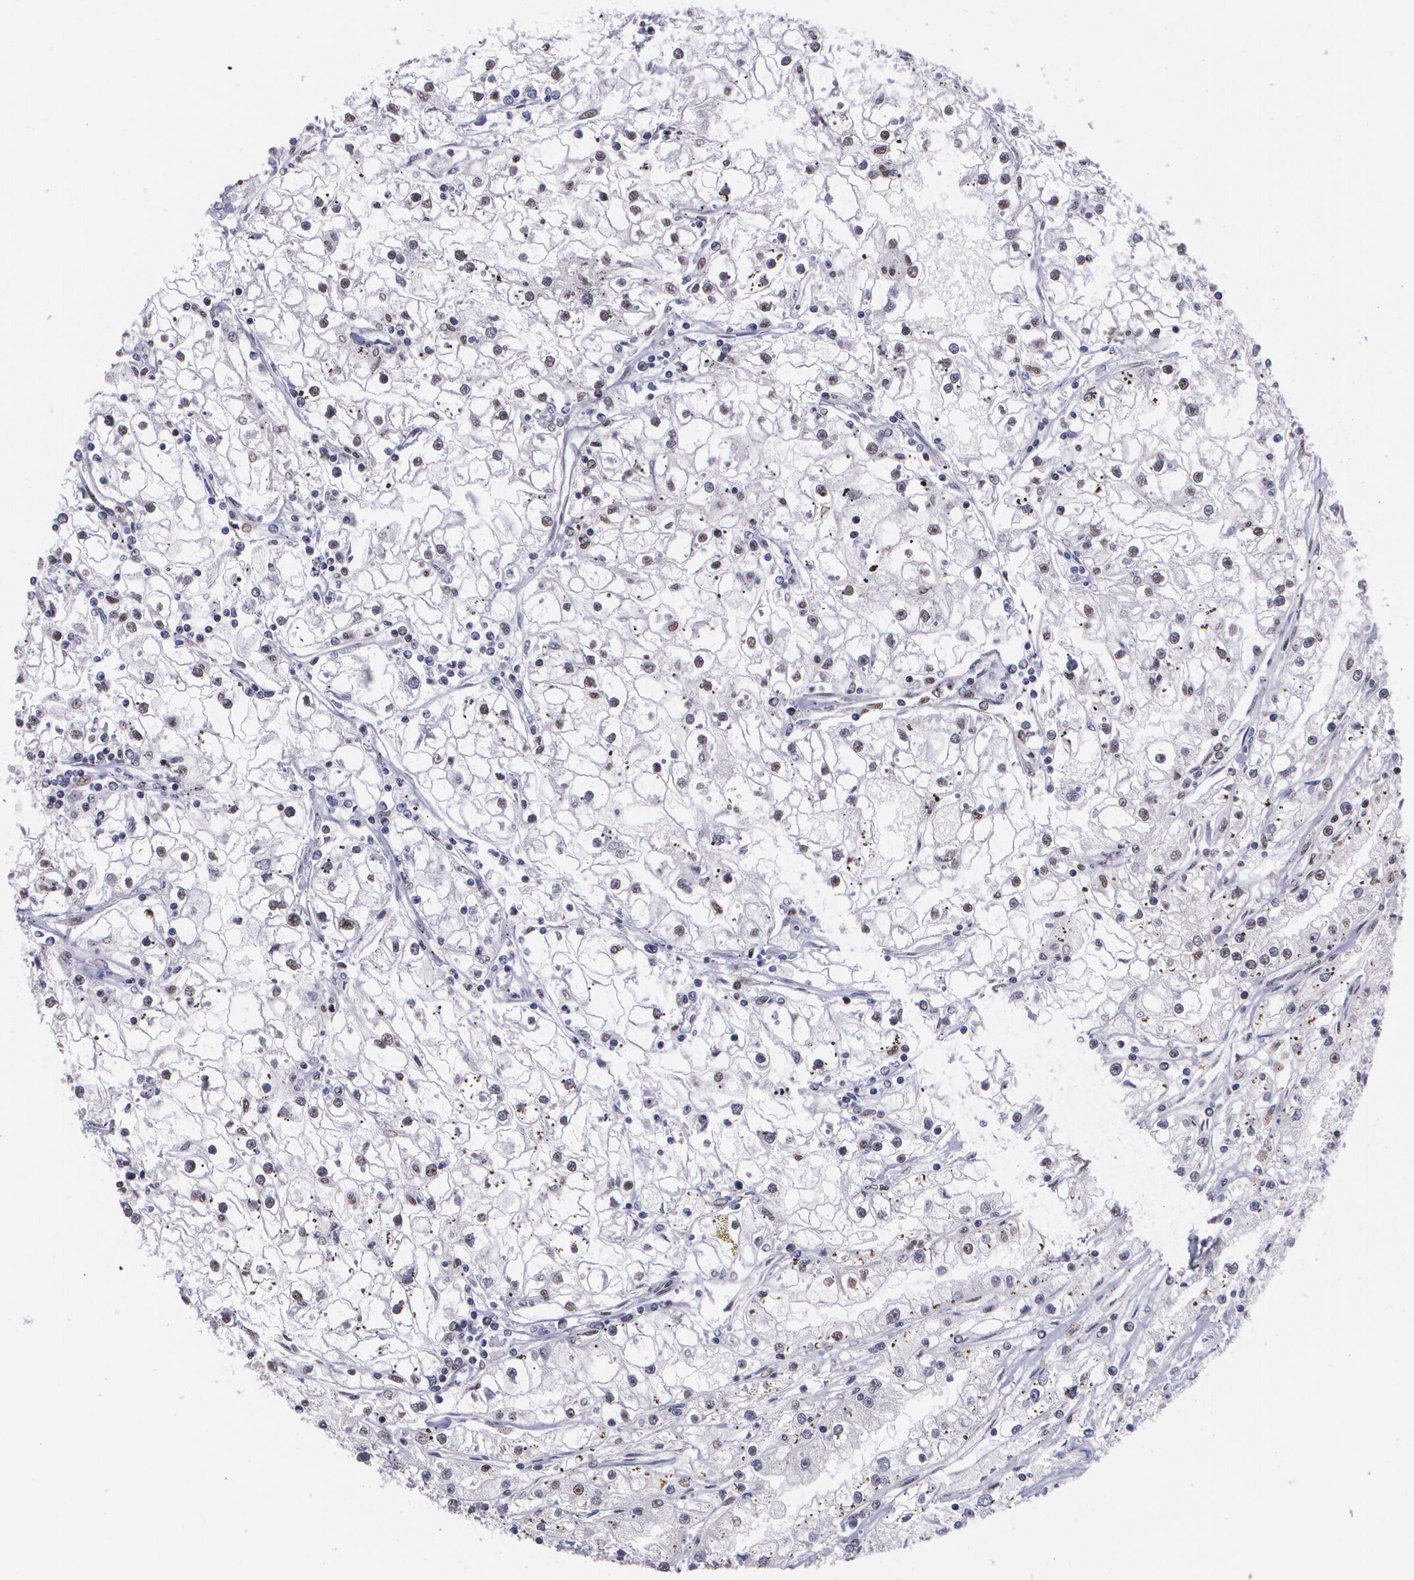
{"staining": {"intensity": "moderate", "quantity": "<25%", "location": "nuclear"}, "tissue": "renal cancer", "cell_type": "Tumor cells", "image_type": "cancer", "snomed": [{"axis": "morphology", "description": "Adenocarcinoma, NOS"}, {"axis": "topography", "description": "Kidney"}], "caption": "Protein expression analysis of human adenocarcinoma (renal) reveals moderate nuclear staining in about <25% of tumor cells. Nuclei are stained in blue.", "gene": "C6orf15", "patient": {"sex": "male", "age": 56}}